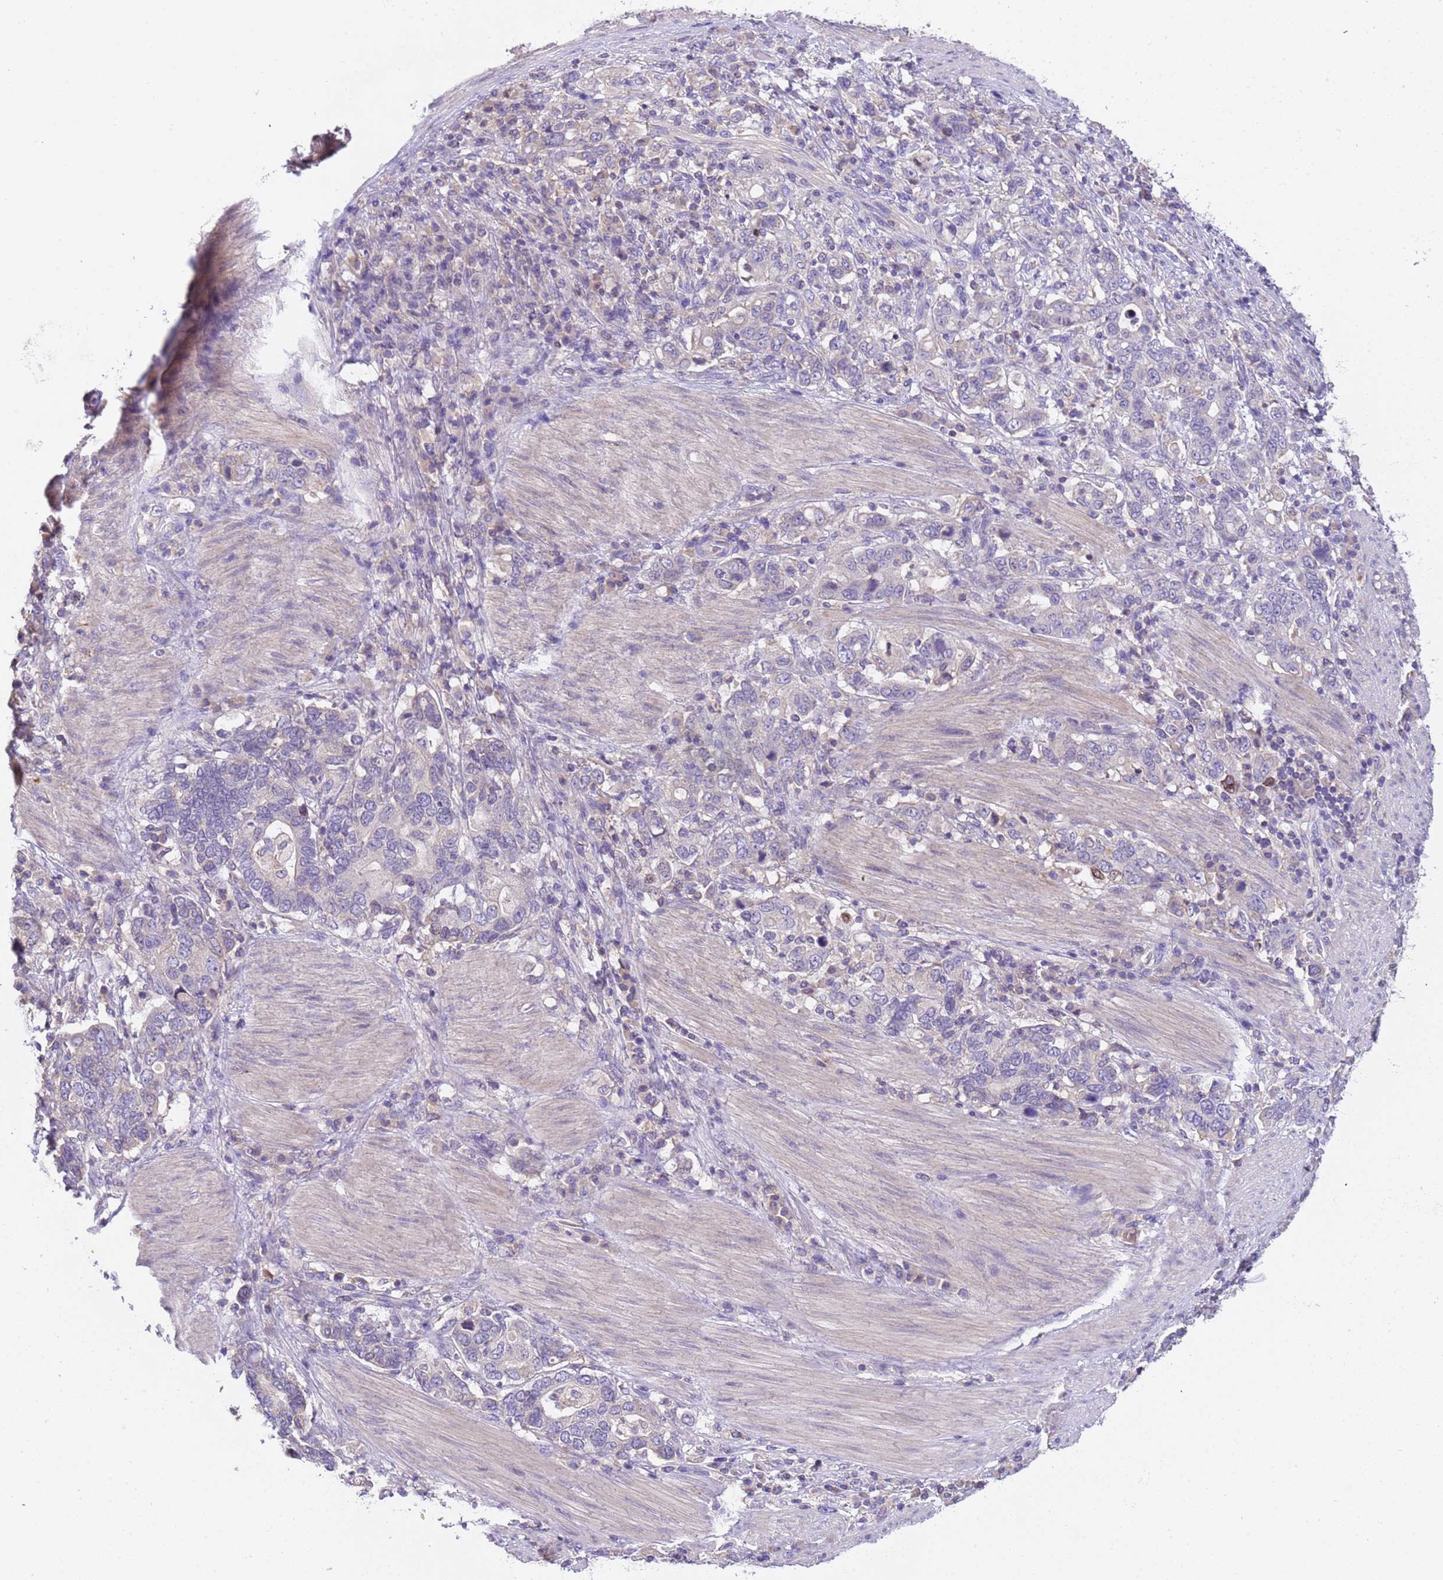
{"staining": {"intensity": "negative", "quantity": "none", "location": "none"}, "tissue": "stomach cancer", "cell_type": "Tumor cells", "image_type": "cancer", "snomed": [{"axis": "morphology", "description": "Adenocarcinoma, NOS"}, {"axis": "topography", "description": "Stomach, upper"}, {"axis": "topography", "description": "Stomach"}], "caption": "This is a image of immunohistochemistry (IHC) staining of stomach adenocarcinoma, which shows no positivity in tumor cells. (Stains: DAB immunohistochemistry (IHC) with hematoxylin counter stain, Microscopy: brightfield microscopy at high magnification).", "gene": "PLCXD3", "patient": {"sex": "male", "age": 62}}